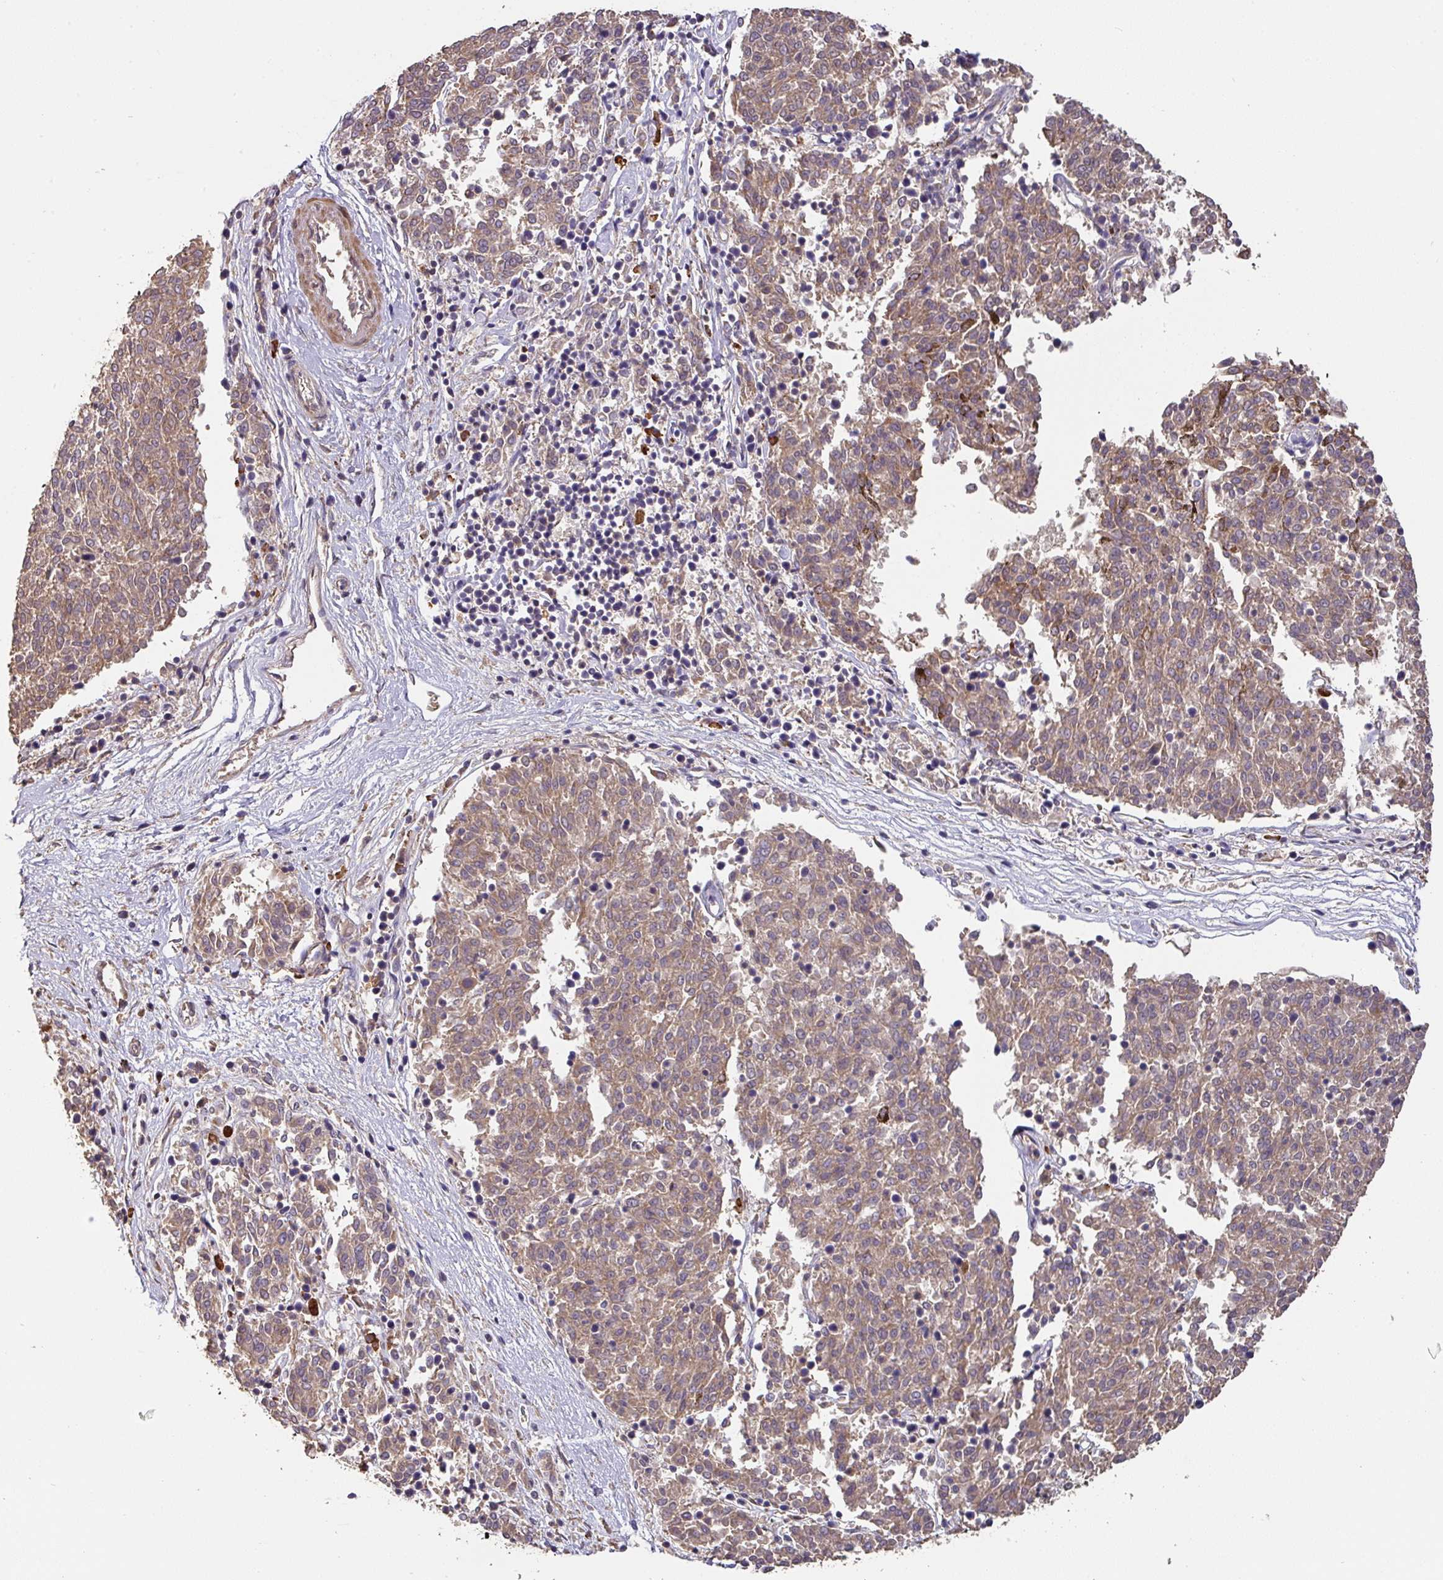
{"staining": {"intensity": "moderate", "quantity": ">75%", "location": "cytoplasmic/membranous"}, "tissue": "melanoma", "cell_type": "Tumor cells", "image_type": "cancer", "snomed": [{"axis": "morphology", "description": "Malignant melanoma, NOS"}, {"axis": "topography", "description": "Skin"}], "caption": "Malignant melanoma was stained to show a protein in brown. There is medium levels of moderate cytoplasmic/membranous positivity in approximately >75% of tumor cells.", "gene": "ACVR2B", "patient": {"sex": "female", "age": 72}}